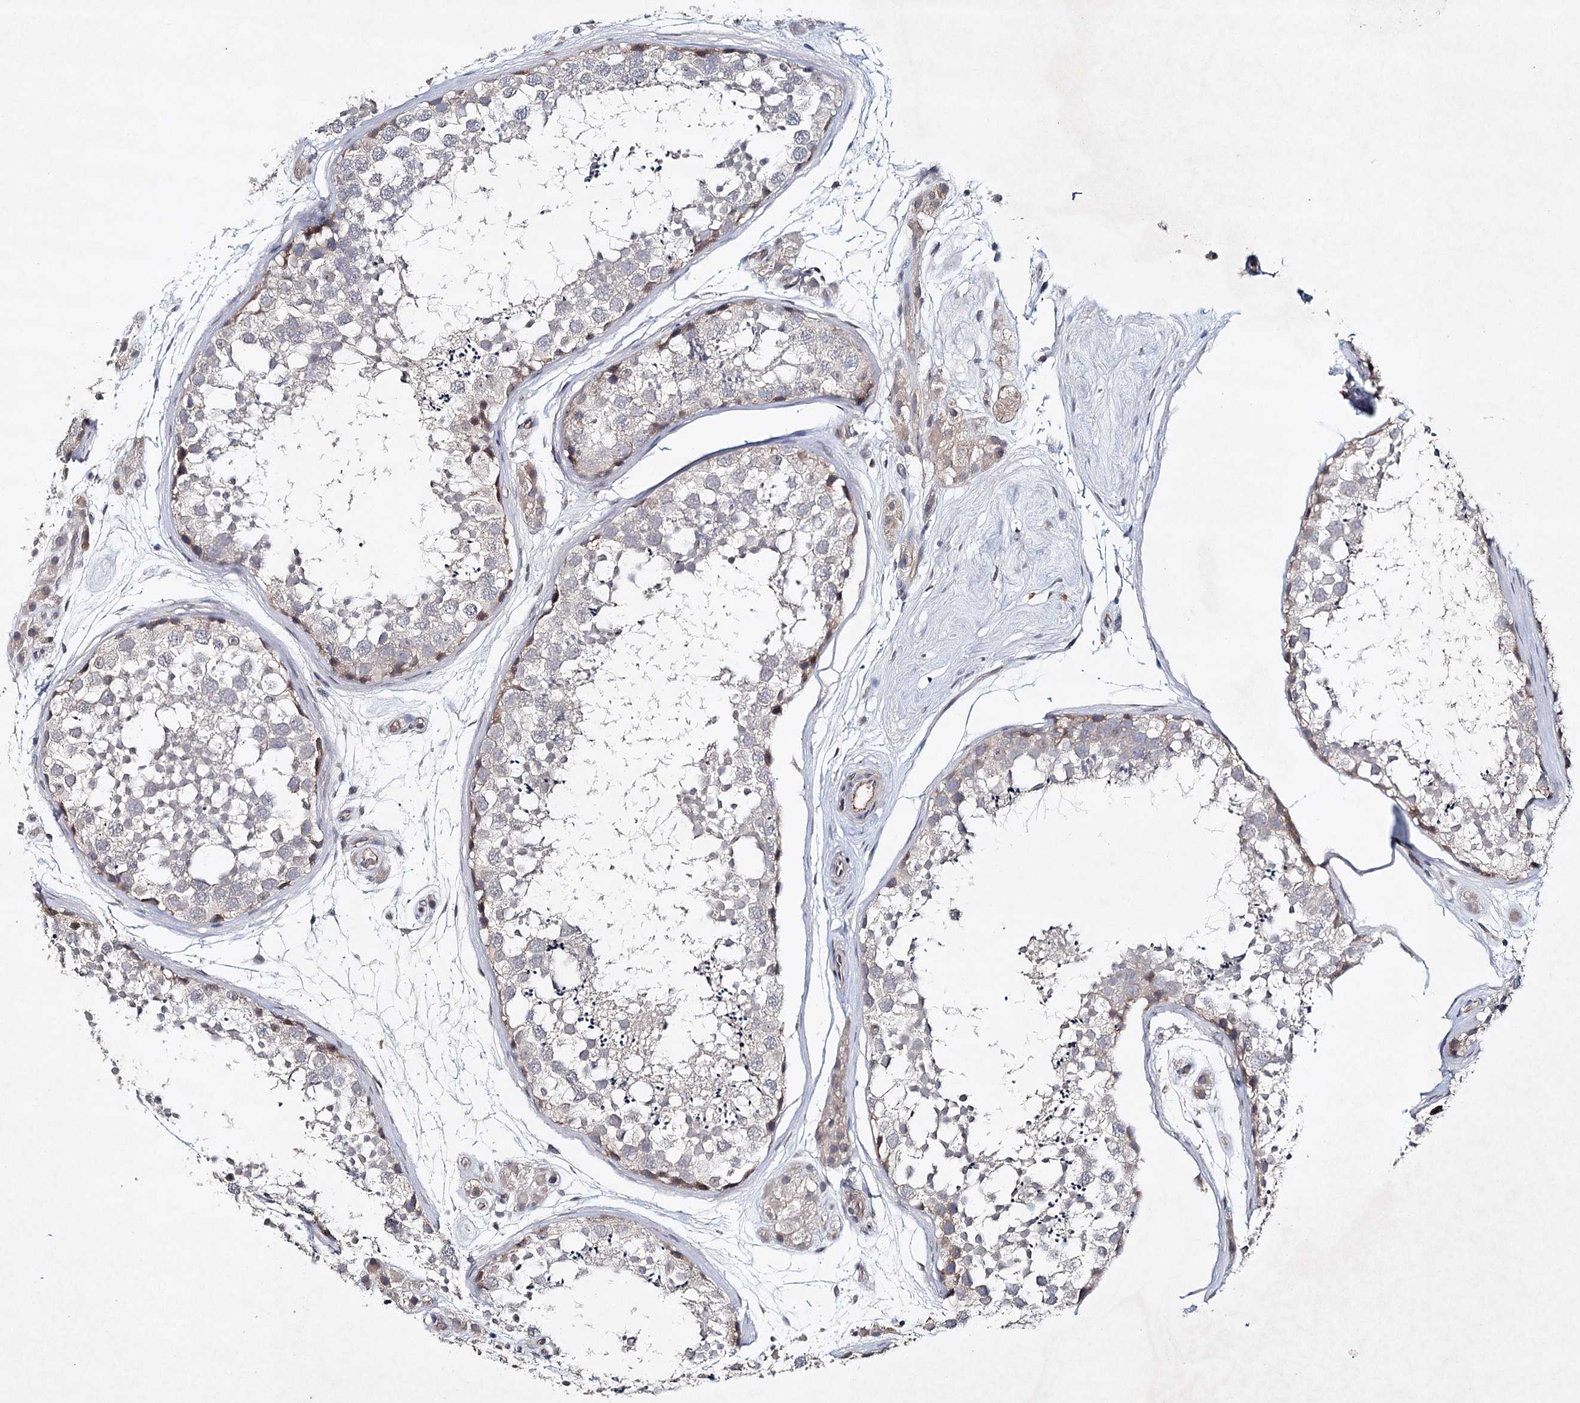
{"staining": {"intensity": "weak", "quantity": "<25%", "location": "cytoplasmic/membranous"}, "tissue": "testis", "cell_type": "Cells in seminiferous ducts", "image_type": "normal", "snomed": [{"axis": "morphology", "description": "Normal tissue, NOS"}, {"axis": "topography", "description": "Testis"}], "caption": "High magnification brightfield microscopy of benign testis stained with DAB (3,3'-diaminobenzidine) (brown) and counterstained with hematoxylin (blue): cells in seminiferous ducts show no significant positivity. (Stains: DAB IHC with hematoxylin counter stain, Microscopy: brightfield microscopy at high magnification).", "gene": "SYNPO", "patient": {"sex": "male", "age": 56}}